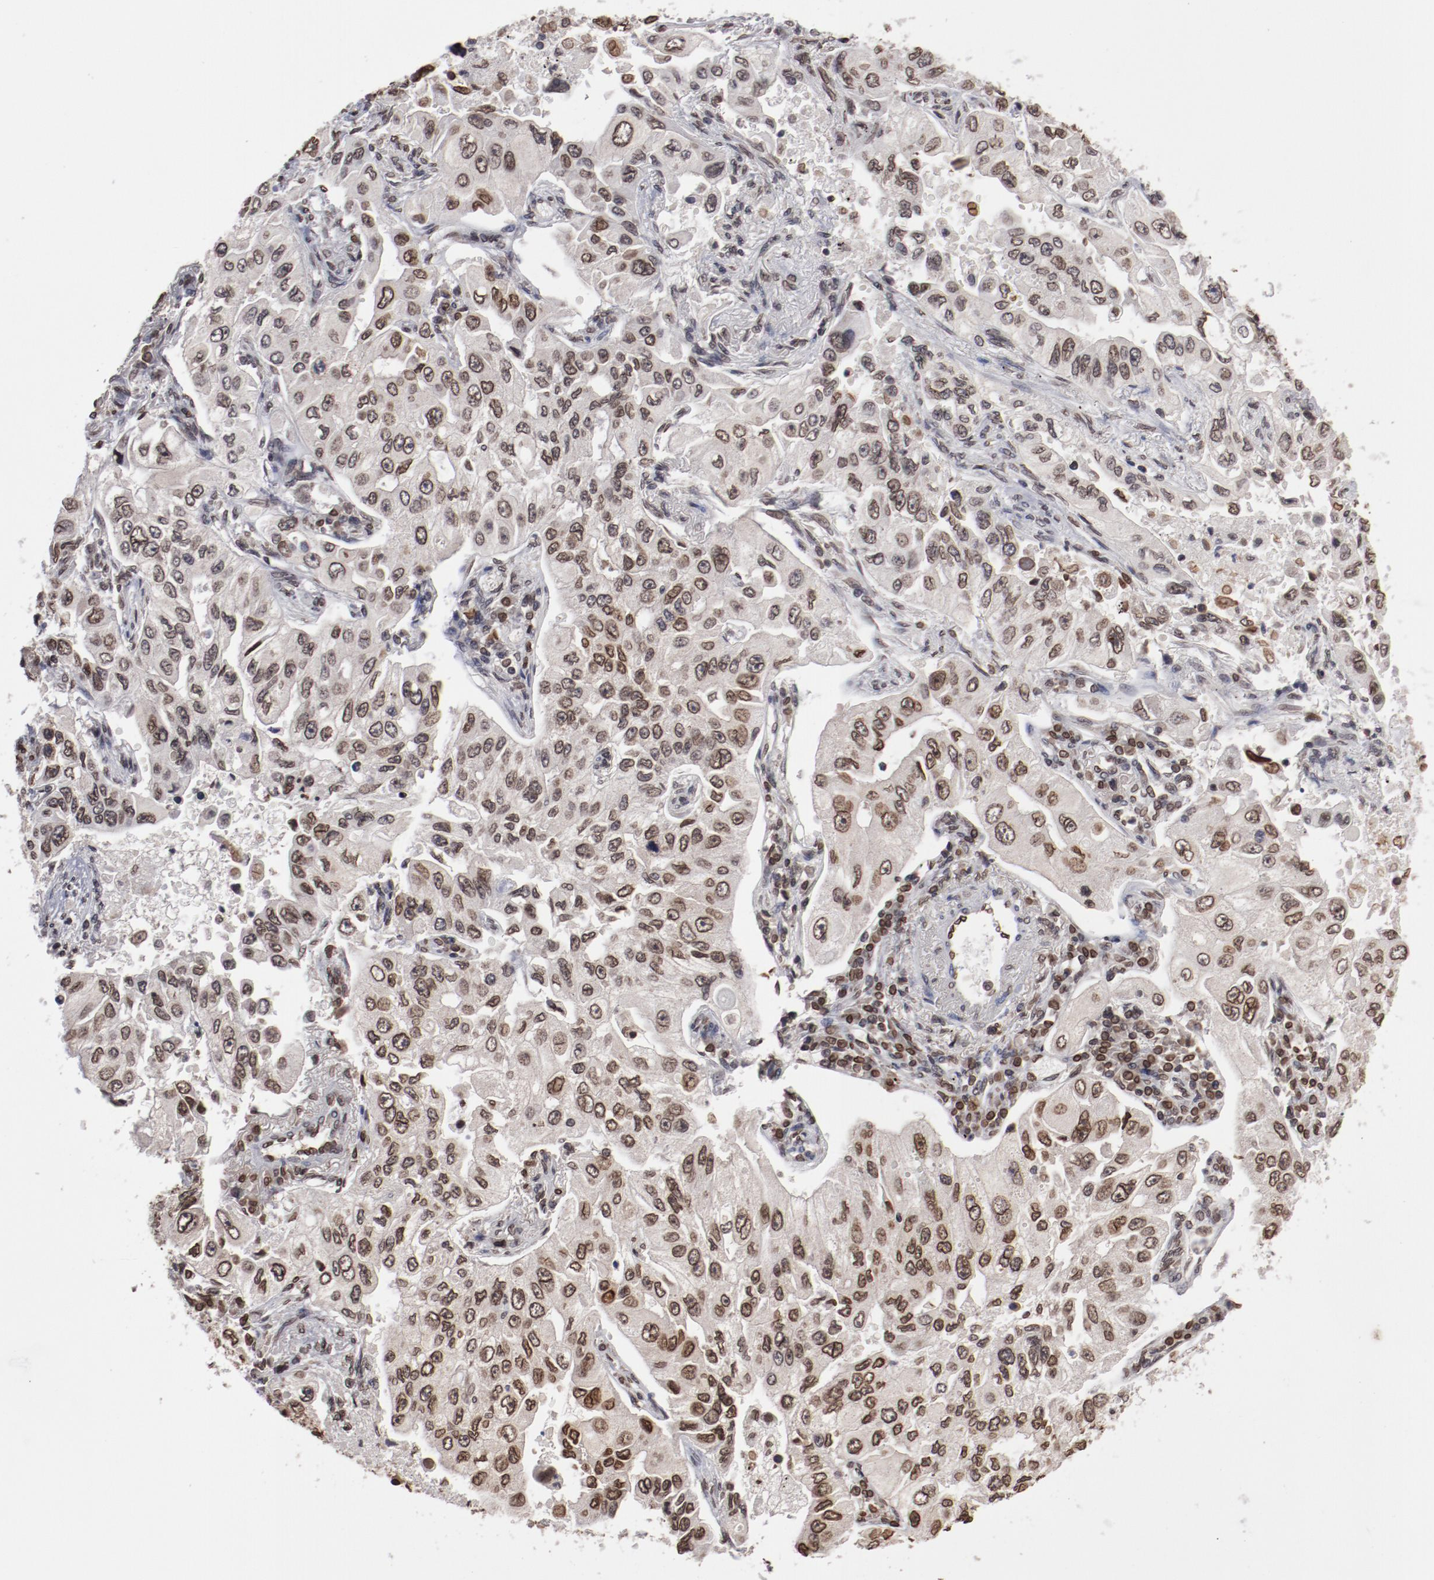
{"staining": {"intensity": "moderate", "quantity": ">75%", "location": "nuclear"}, "tissue": "lung cancer", "cell_type": "Tumor cells", "image_type": "cancer", "snomed": [{"axis": "morphology", "description": "Adenocarcinoma, NOS"}, {"axis": "topography", "description": "Lung"}], "caption": "Protein expression analysis of human lung cancer (adenocarcinoma) reveals moderate nuclear positivity in approximately >75% of tumor cells. The staining is performed using DAB (3,3'-diaminobenzidine) brown chromogen to label protein expression. The nuclei are counter-stained blue using hematoxylin.", "gene": "AKT1", "patient": {"sex": "male", "age": 84}}